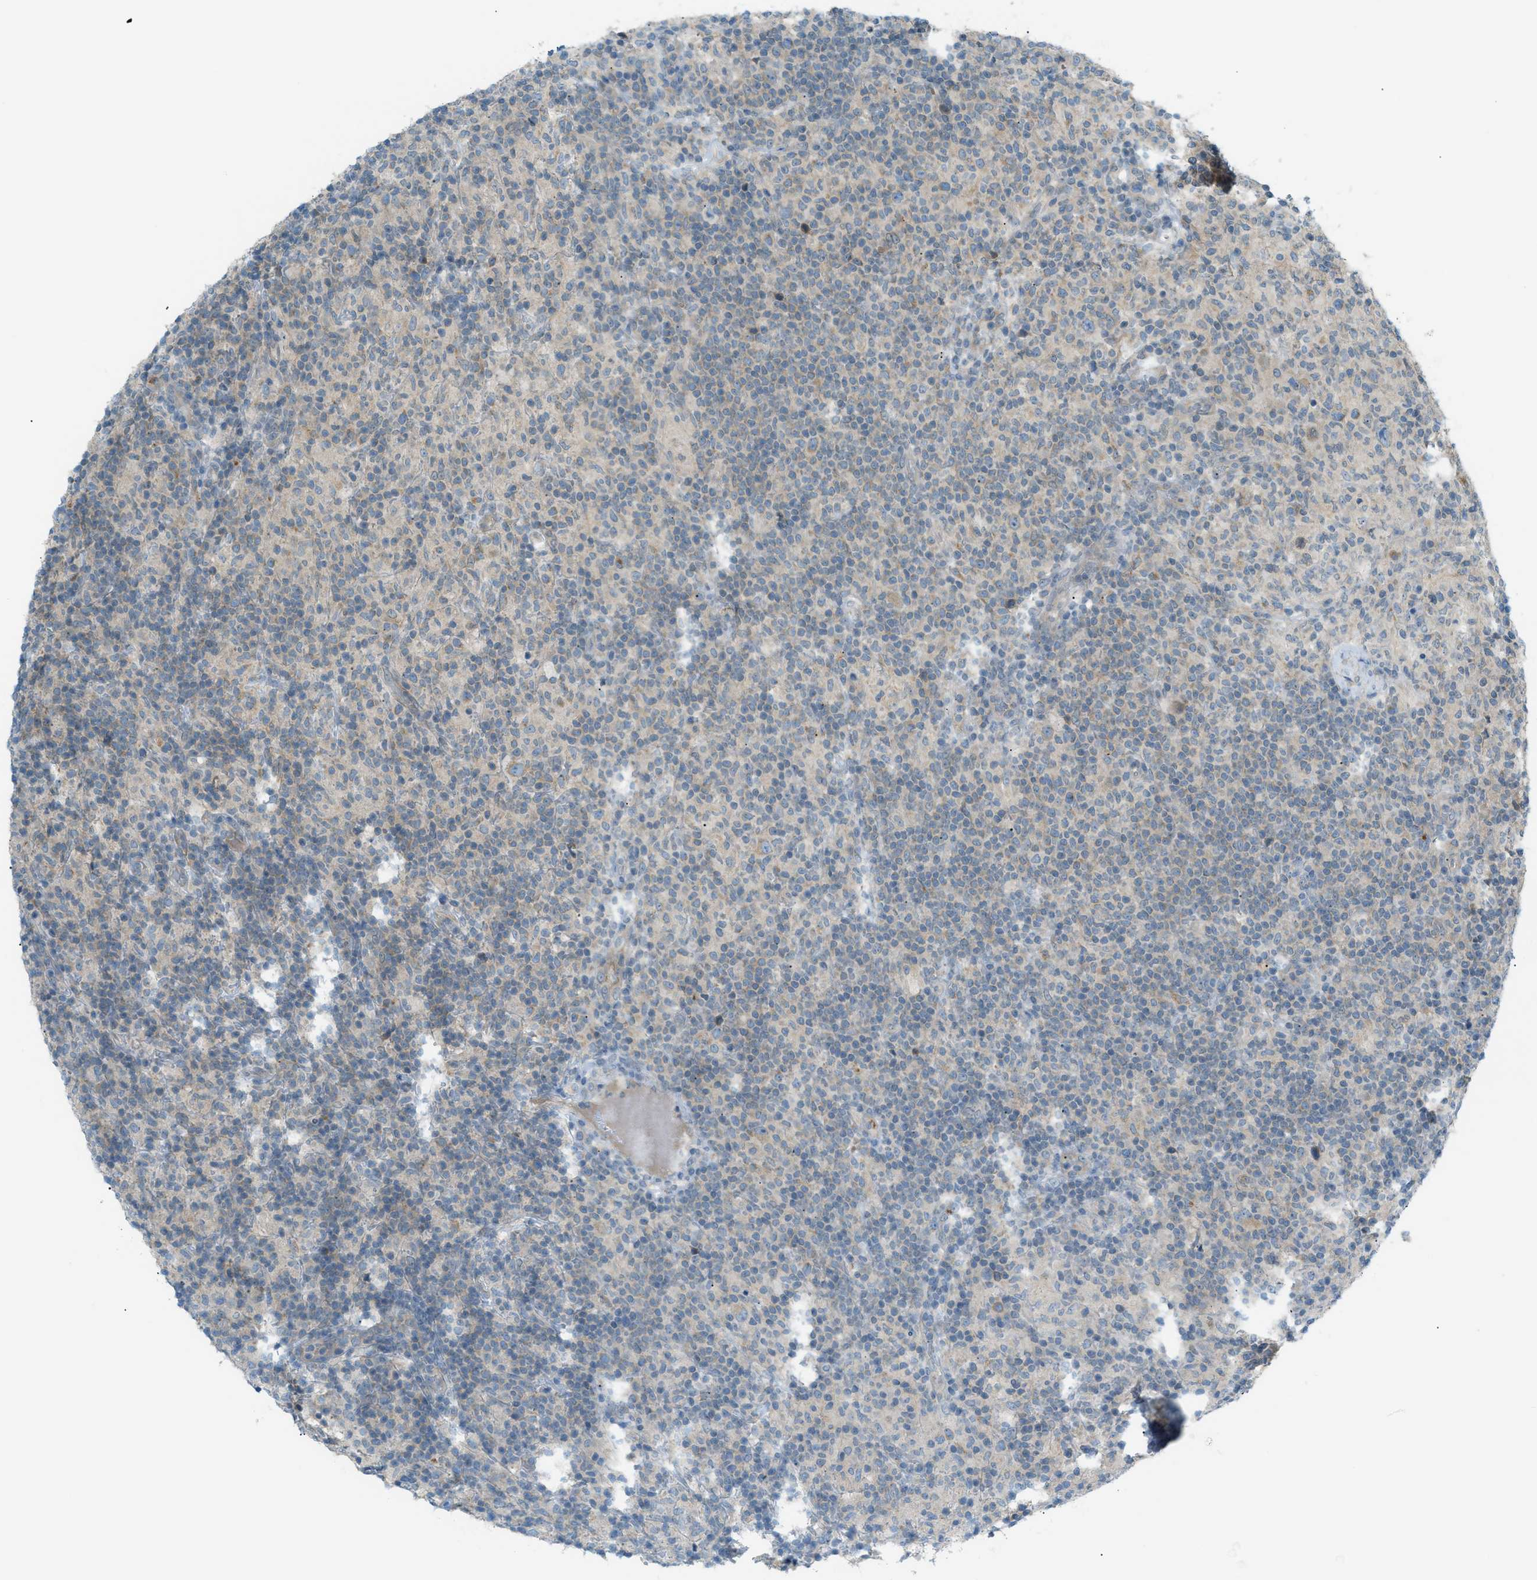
{"staining": {"intensity": "weak", "quantity": "25%-75%", "location": "cytoplasmic/membranous"}, "tissue": "lymphoma", "cell_type": "Tumor cells", "image_type": "cancer", "snomed": [{"axis": "morphology", "description": "Hodgkin's disease, NOS"}, {"axis": "topography", "description": "Lymph node"}], "caption": "The image demonstrates staining of lymphoma, revealing weak cytoplasmic/membranous protein staining (brown color) within tumor cells. The staining was performed using DAB (3,3'-diaminobenzidine) to visualize the protein expression in brown, while the nuclei were stained in blue with hematoxylin (Magnification: 20x).", "gene": "DYRK1A", "patient": {"sex": "male", "age": 70}}